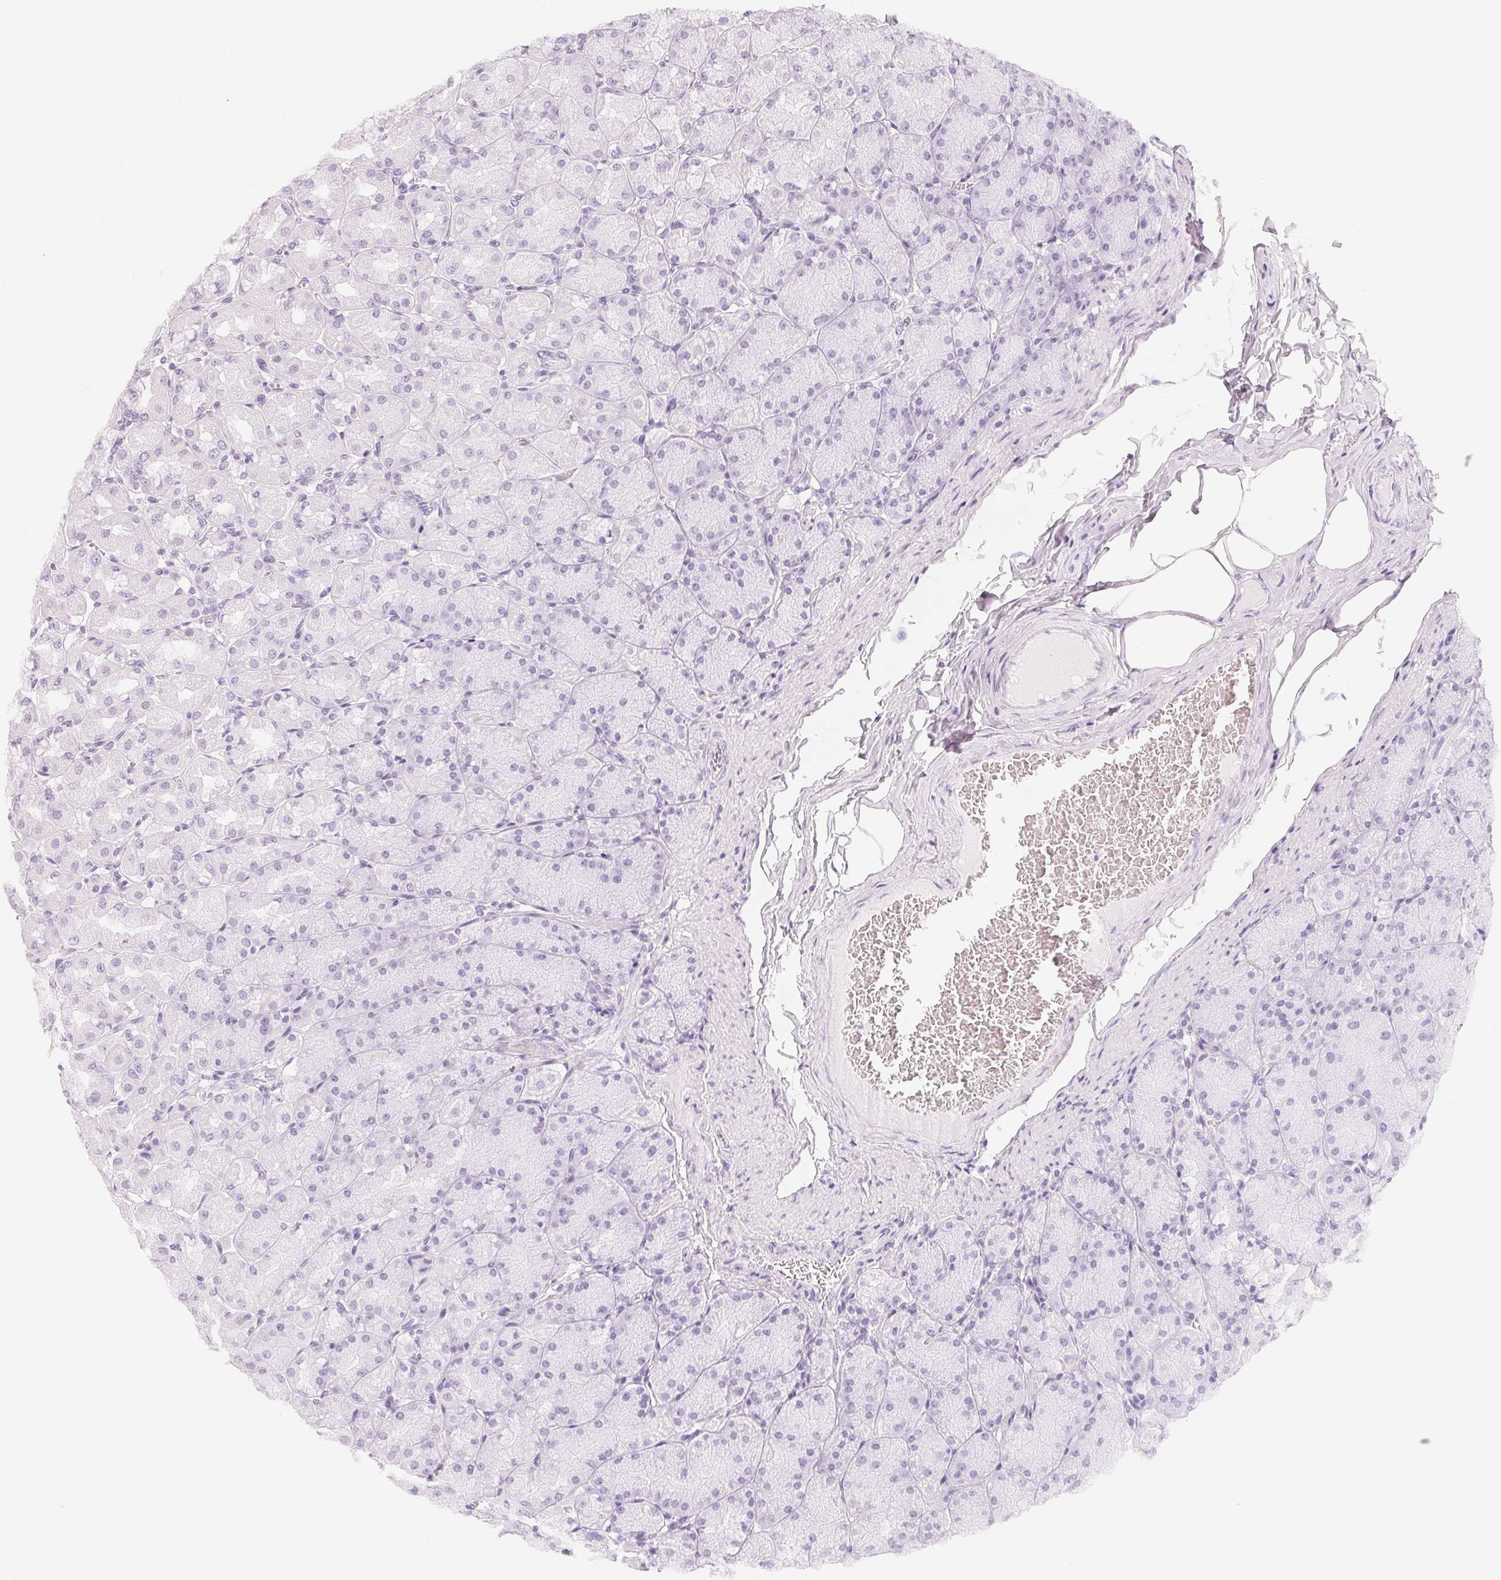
{"staining": {"intensity": "negative", "quantity": "none", "location": "none"}, "tissue": "stomach", "cell_type": "Glandular cells", "image_type": "normal", "snomed": [{"axis": "morphology", "description": "Normal tissue, NOS"}, {"axis": "topography", "description": "Stomach, upper"}], "caption": "Glandular cells are negative for brown protein staining in benign stomach. (DAB IHC visualized using brightfield microscopy, high magnification).", "gene": "CFHR2", "patient": {"sex": "female", "age": 56}}